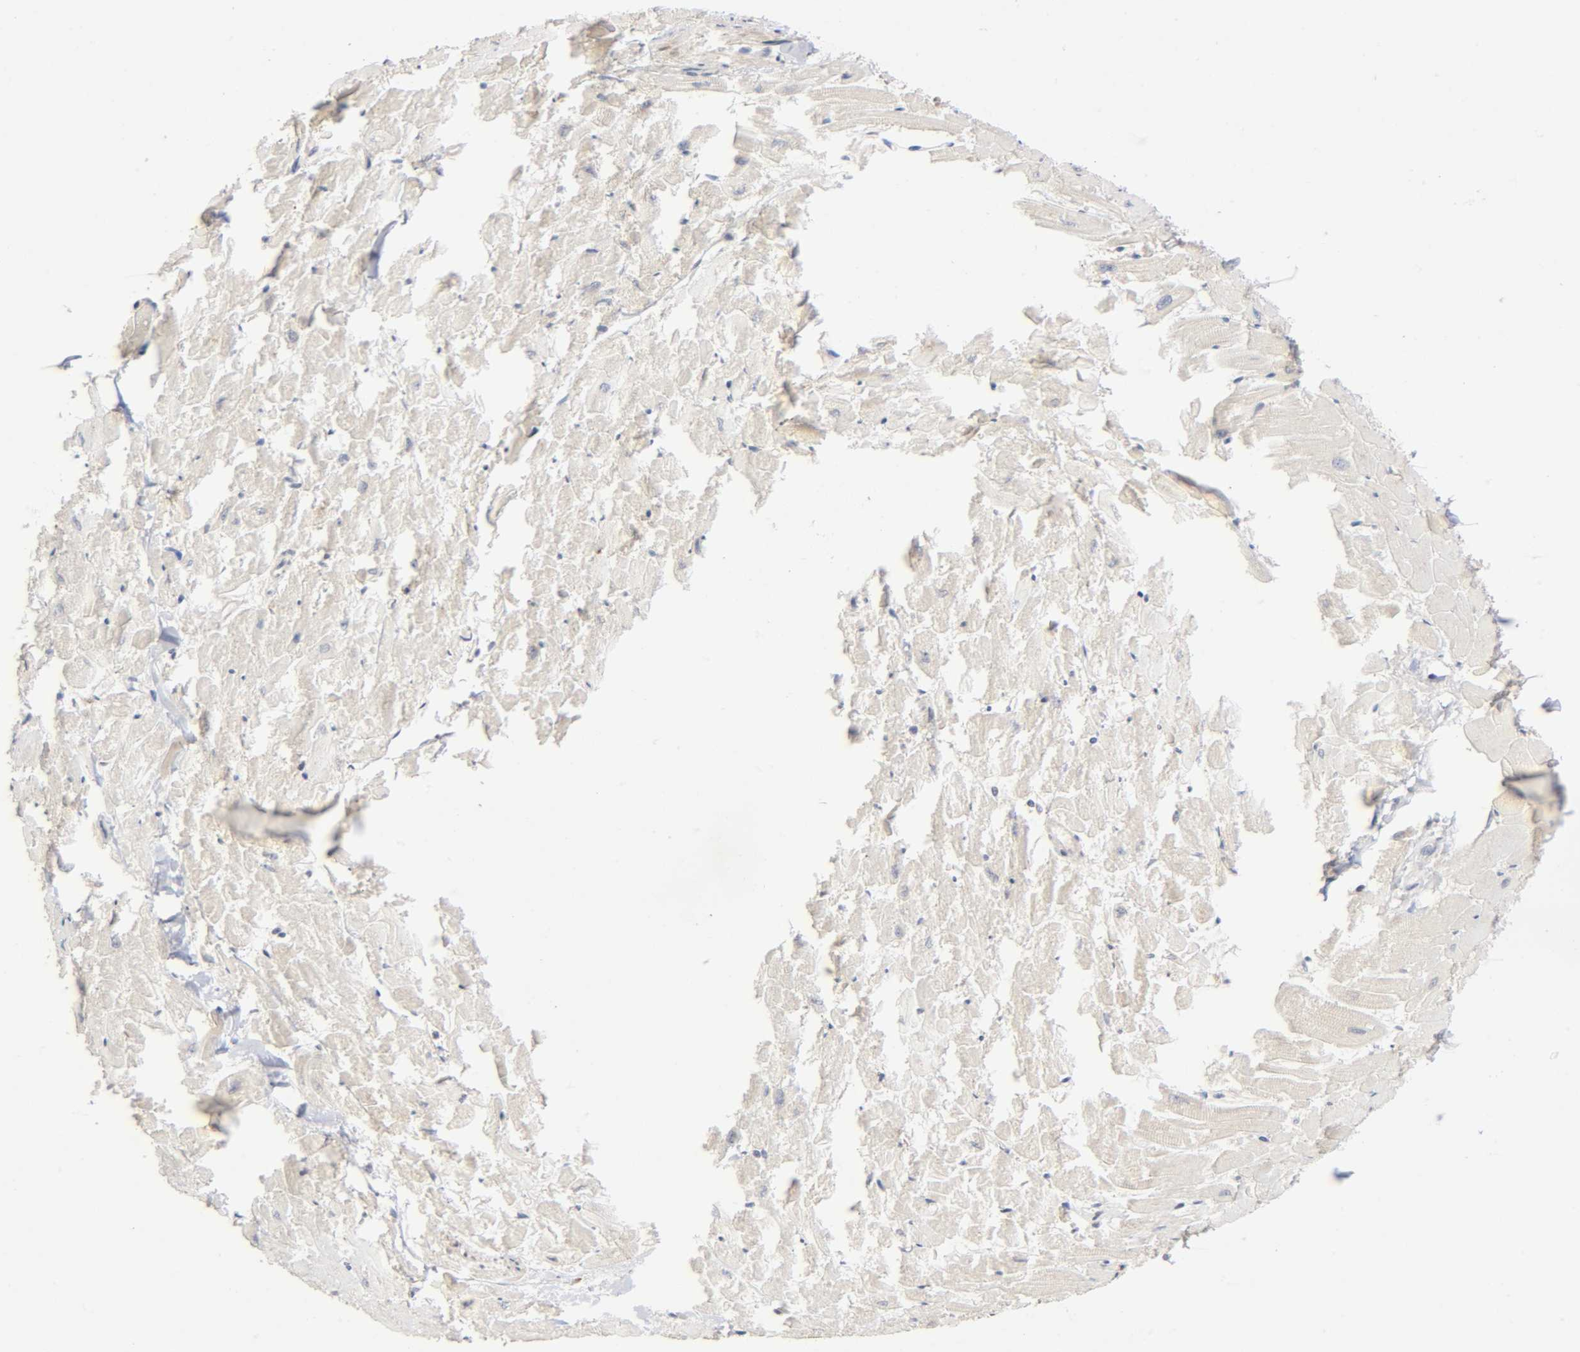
{"staining": {"intensity": "negative", "quantity": "none", "location": "none"}, "tissue": "heart muscle", "cell_type": "Cardiomyocytes", "image_type": "normal", "snomed": [{"axis": "morphology", "description": "Normal tissue, NOS"}, {"axis": "topography", "description": "Heart"}], "caption": "Cardiomyocytes are negative for brown protein staining in unremarkable heart muscle. (IHC, brightfield microscopy, high magnification).", "gene": "CPB2", "patient": {"sex": "female", "age": 19}}